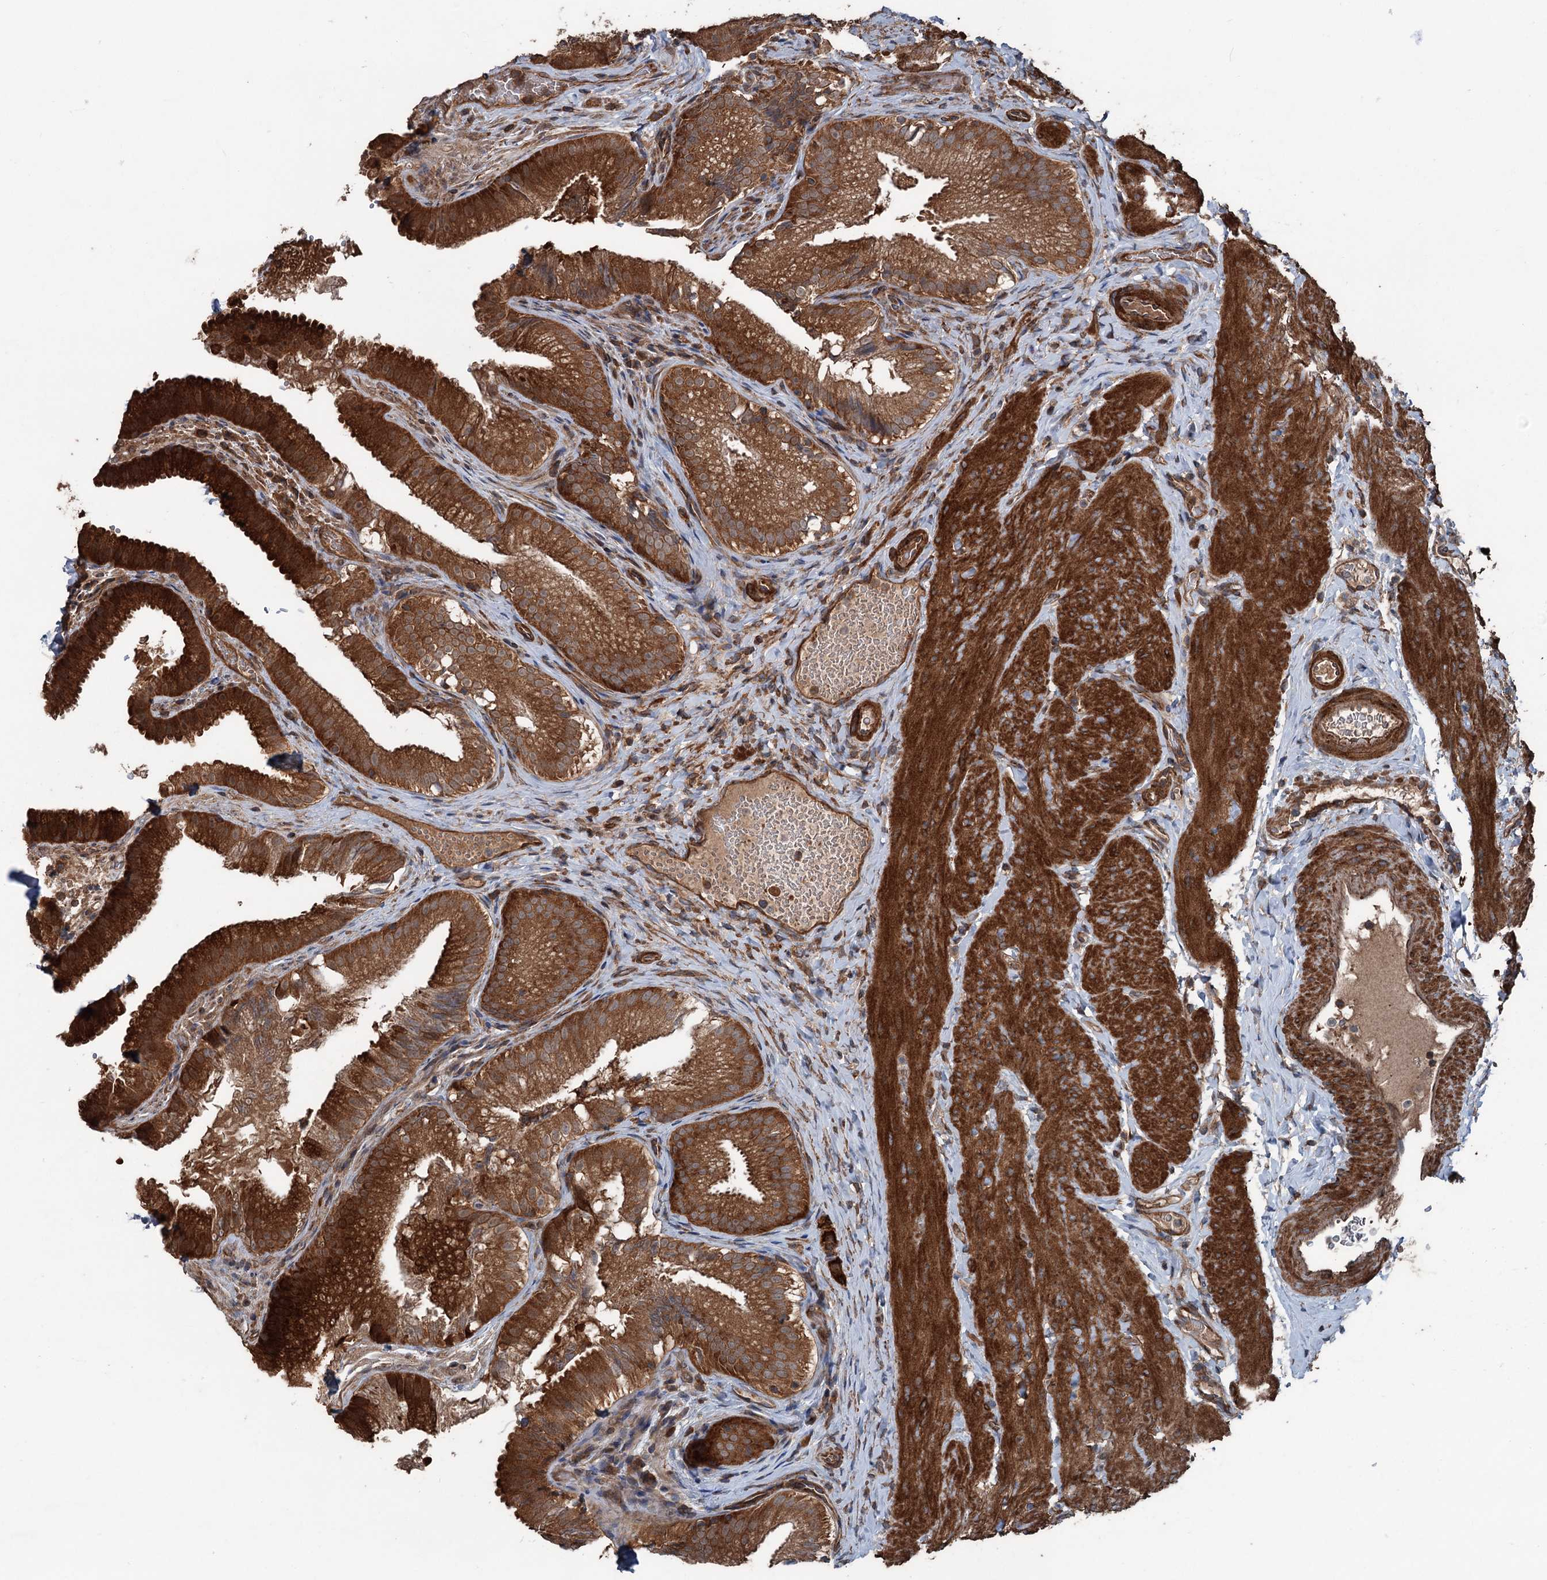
{"staining": {"intensity": "strong", "quantity": ">75%", "location": "cytoplasmic/membranous"}, "tissue": "gallbladder", "cell_type": "Glandular cells", "image_type": "normal", "snomed": [{"axis": "morphology", "description": "Normal tissue, NOS"}, {"axis": "topography", "description": "Gallbladder"}], "caption": "Protein analysis of benign gallbladder exhibits strong cytoplasmic/membranous positivity in approximately >75% of glandular cells.", "gene": "RNF214", "patient": {"sex": "female", "age": 30}}